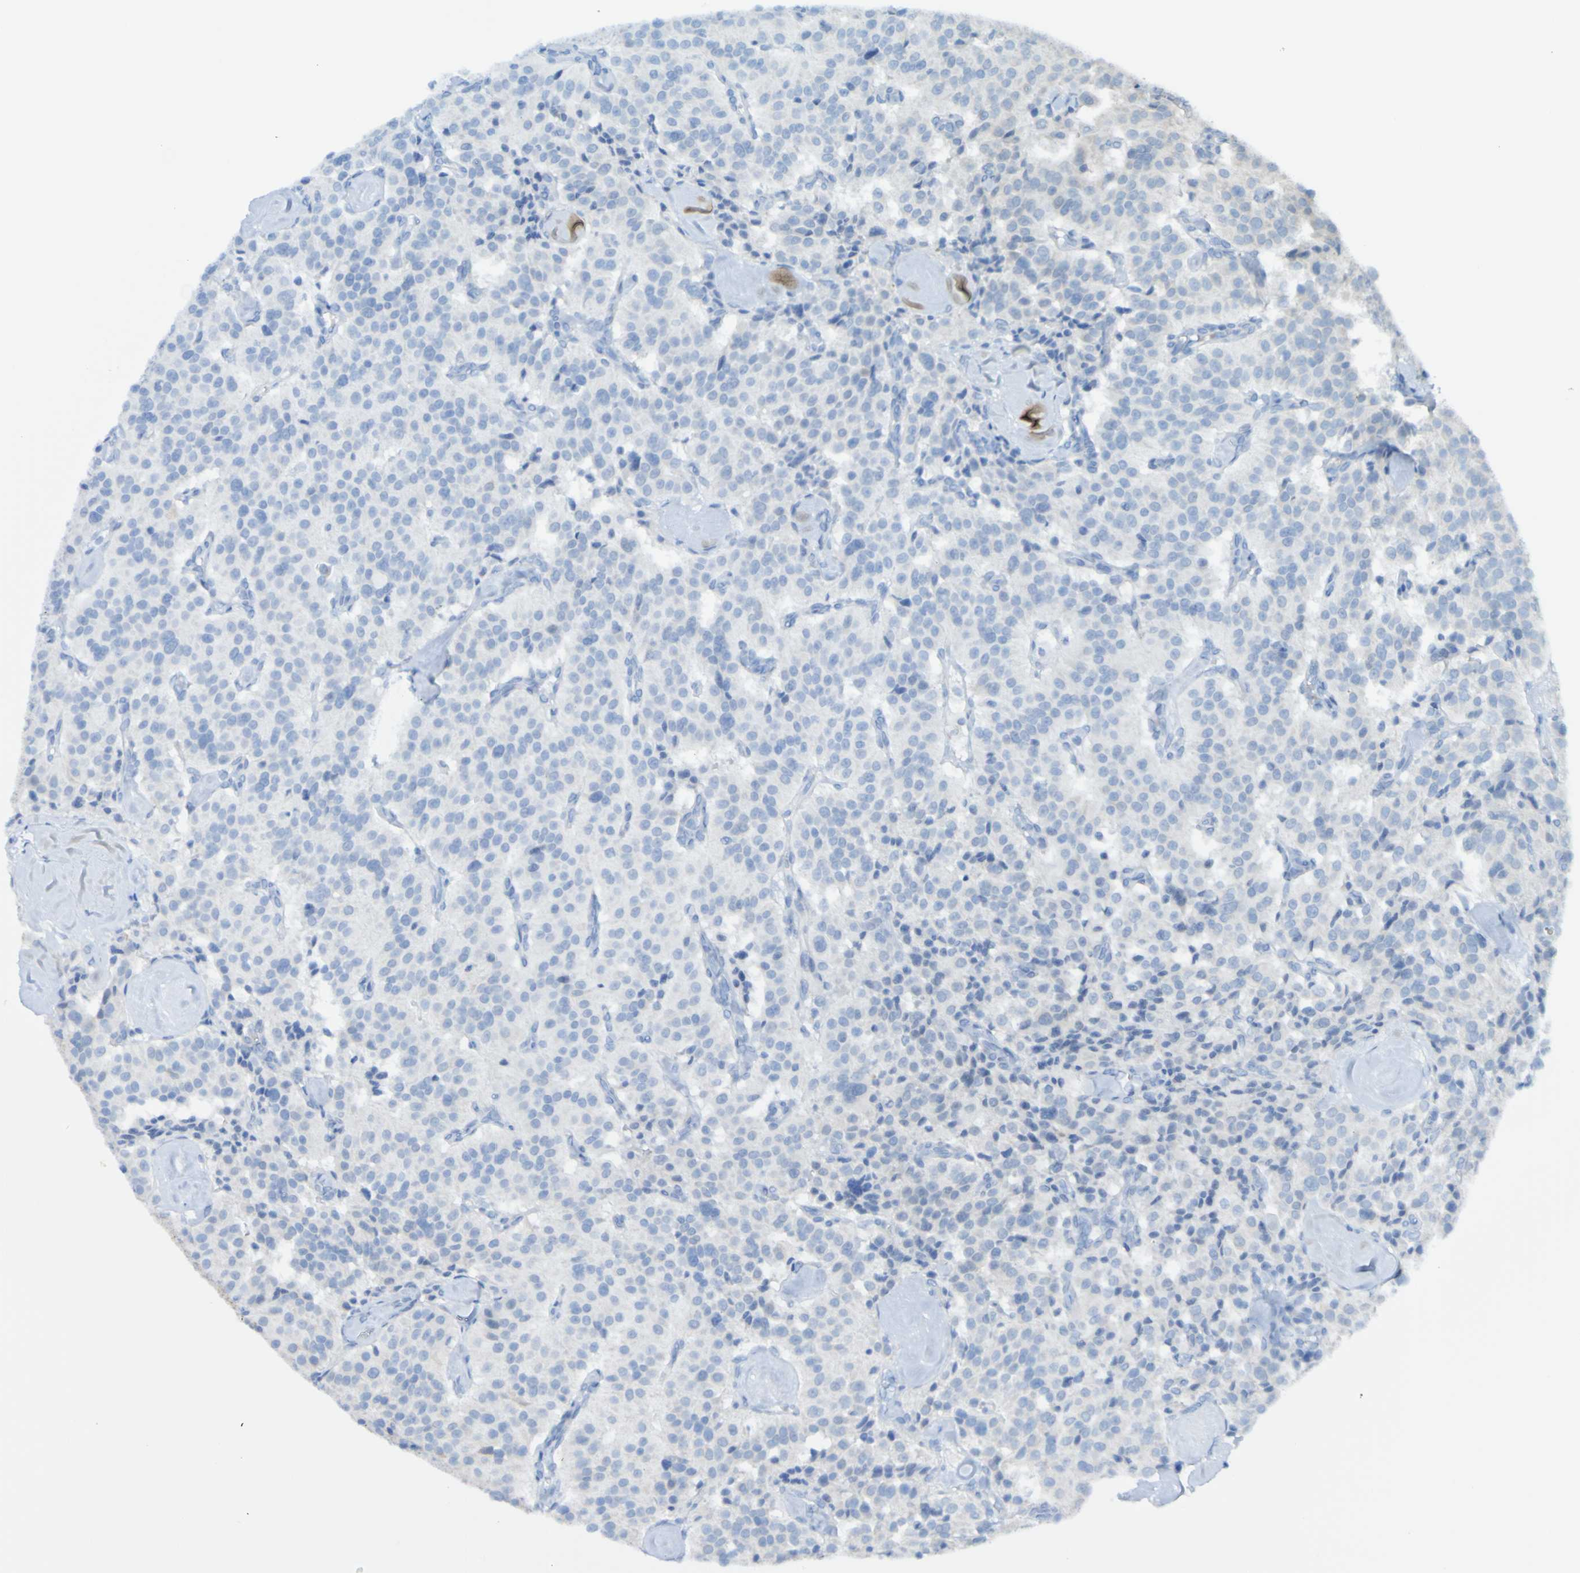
{"staining": {"intensity": "negative", "quantity": "none", "location": "none"}, "tissue": "carcinoid", "cell_type": "Tumor cells", "image_type": "cancer", "snomed": [{"axis": "morphology", "description": "Carcinoid, malignant, NOS"}, {"axis": "topography", "description": "Lung"}], "caption": "Malignant carcinoid stained for a protein using immunohistochemistry demonstrates no positivity tumor cells.", "gene": "ACMSD", "patient": {"sex": "male", "age": 30}}